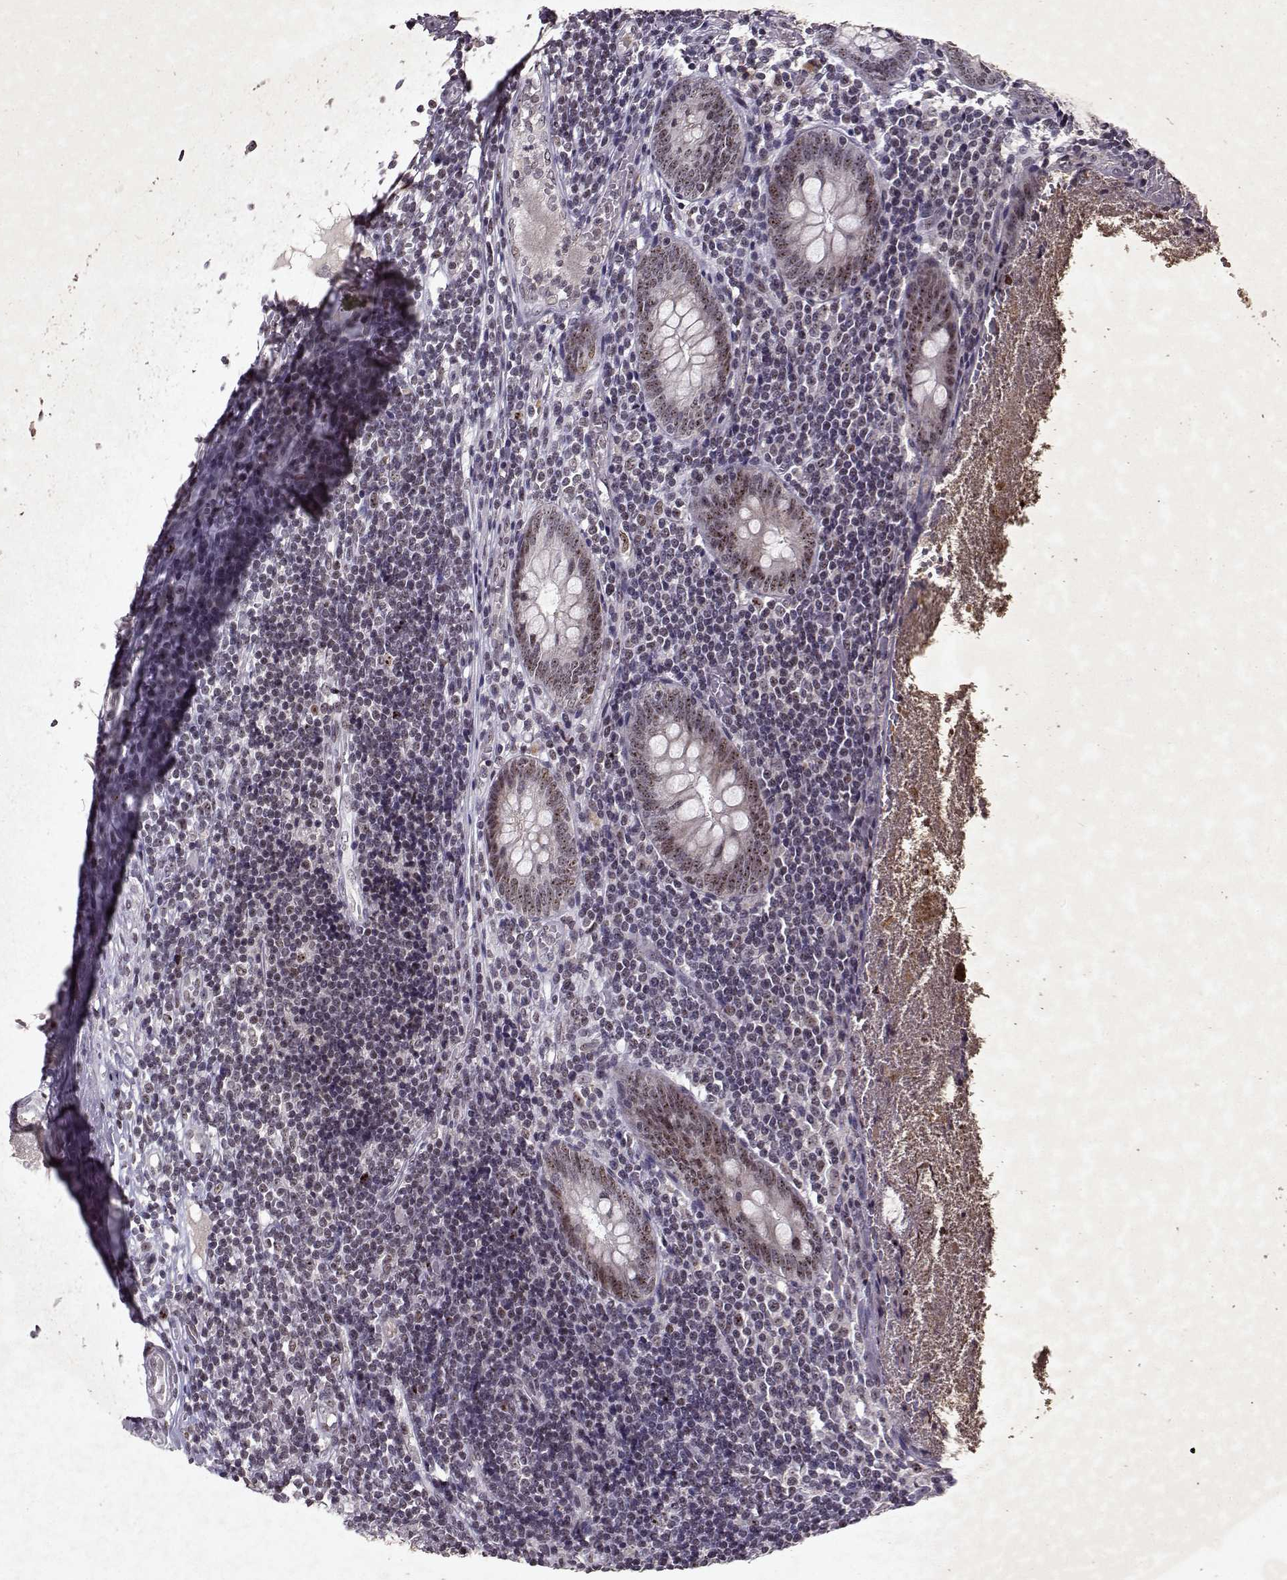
{"staining": {"intensity": "weak", "quantity": ">75%", "location": "nuclear"}, "tissue": "appendix", "cell_type": "Glandular cells", "image_type": "normal", "snomed": [{"axis": "morphology", "description": "Normal tissue, NOS"}, {"axis": "topography", "description": "Appendix"}], "caption": "Glandular cells exhibit weak nuclear positivity in about >75% of cells in normal appendix. Using DAB (3,3'-diaminobenzidine) (brown) and hematoxylin (blue) stains, captured at high magnification using brightfield microscopy.", "gene": "DDX56", "patient": {"sex": "female", "age": 23}}